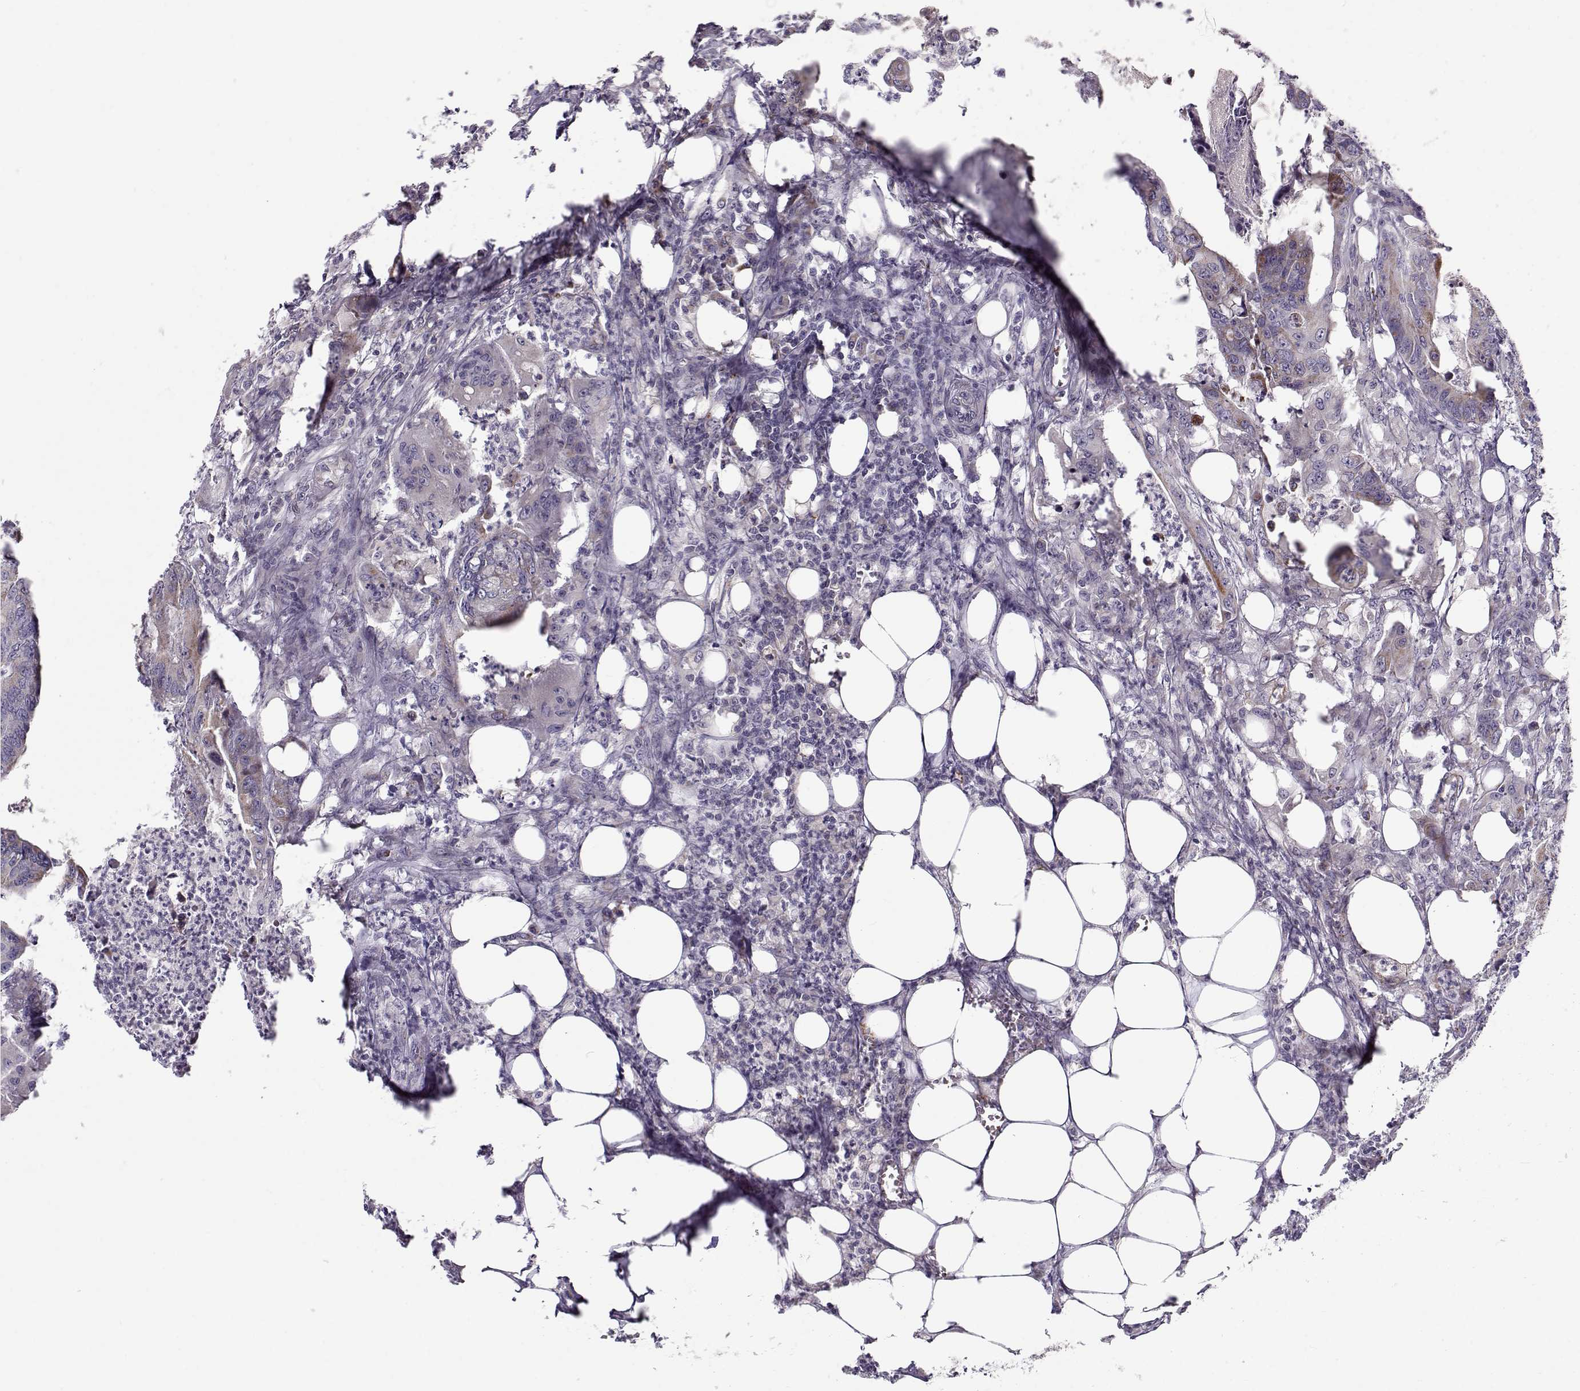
{"staining": {"intensity": "negative", "quantity": "none", "location": "none"}, "tissue": "colorectal cancer", "cell_type": "Tumor cells", "image_type": "cancer", "snomed": [{"axis": "morphology", "description": "Adenocarcinoma, NOS"}, {"axis": "topography", "description": "Colon"}], "caption": "IHC micrograph of neoplastic tissue: colorectal adenocarcinoma stained with DAB reveals no significant protein positivity in tumor cells.", "gene": "KLF17", "patient": {"sex": "male", "age": 84}}